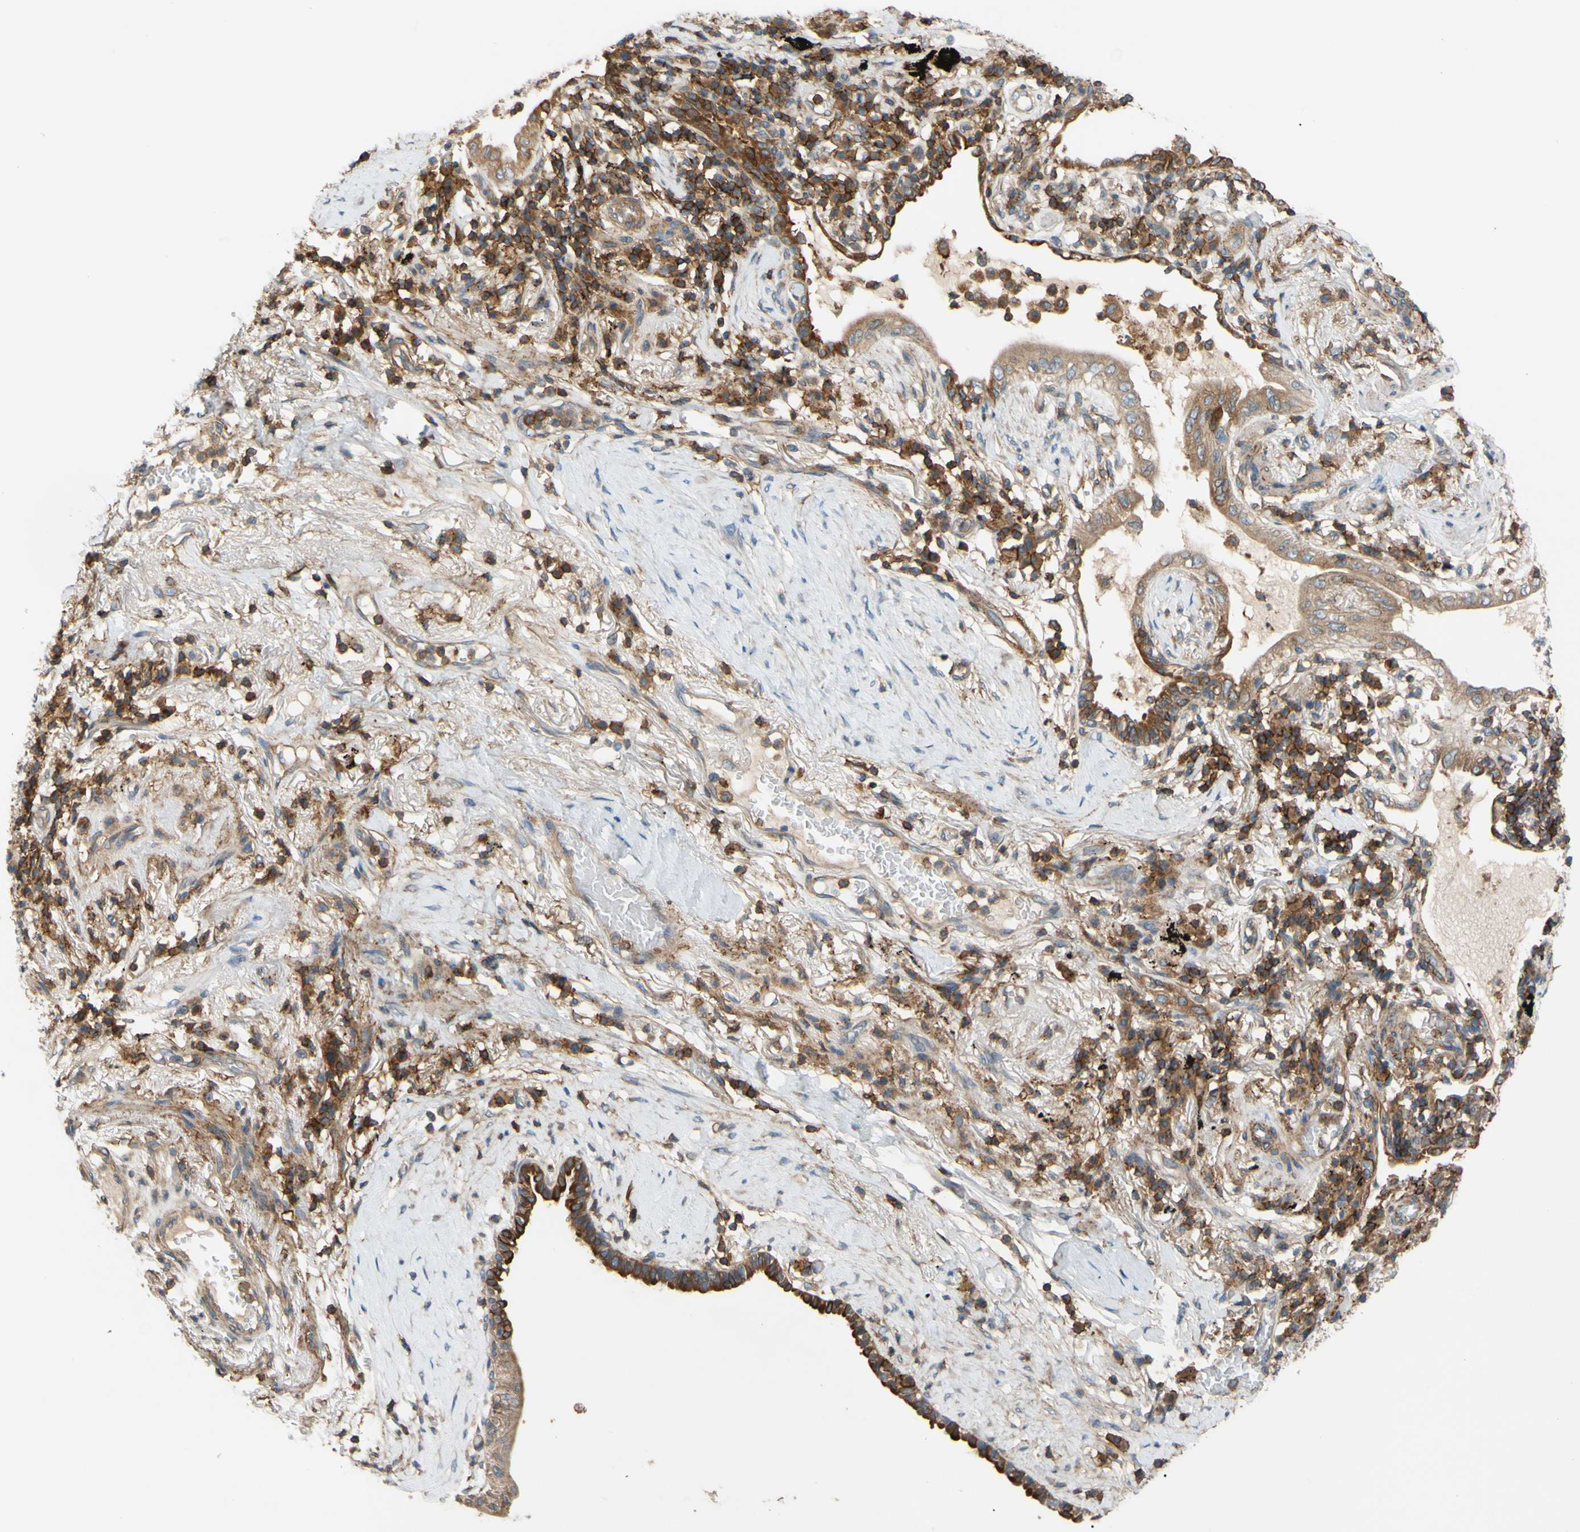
{"staining": {"intensity": "weak", "quantity": ">75%", "location": "cytoplasmic/membranous"}, "tissue": "lung cancer", "cell_type": "Tumor cells", "image_type": "cancer", "snomed": [{"axis": "morphology", "description": "Adenocarcinoma, NOS"}, {"axis": "topography", "description": "Lung"}], "caption": "There is low levels of weak cytoplasmic/membranous expression in tumor cells of lung cancer (adenocarcinoma), as demonstrated by immunohistochemical staining (brown color).", "gene": "POR", "patient": {"sex": "female", "age": 70}}